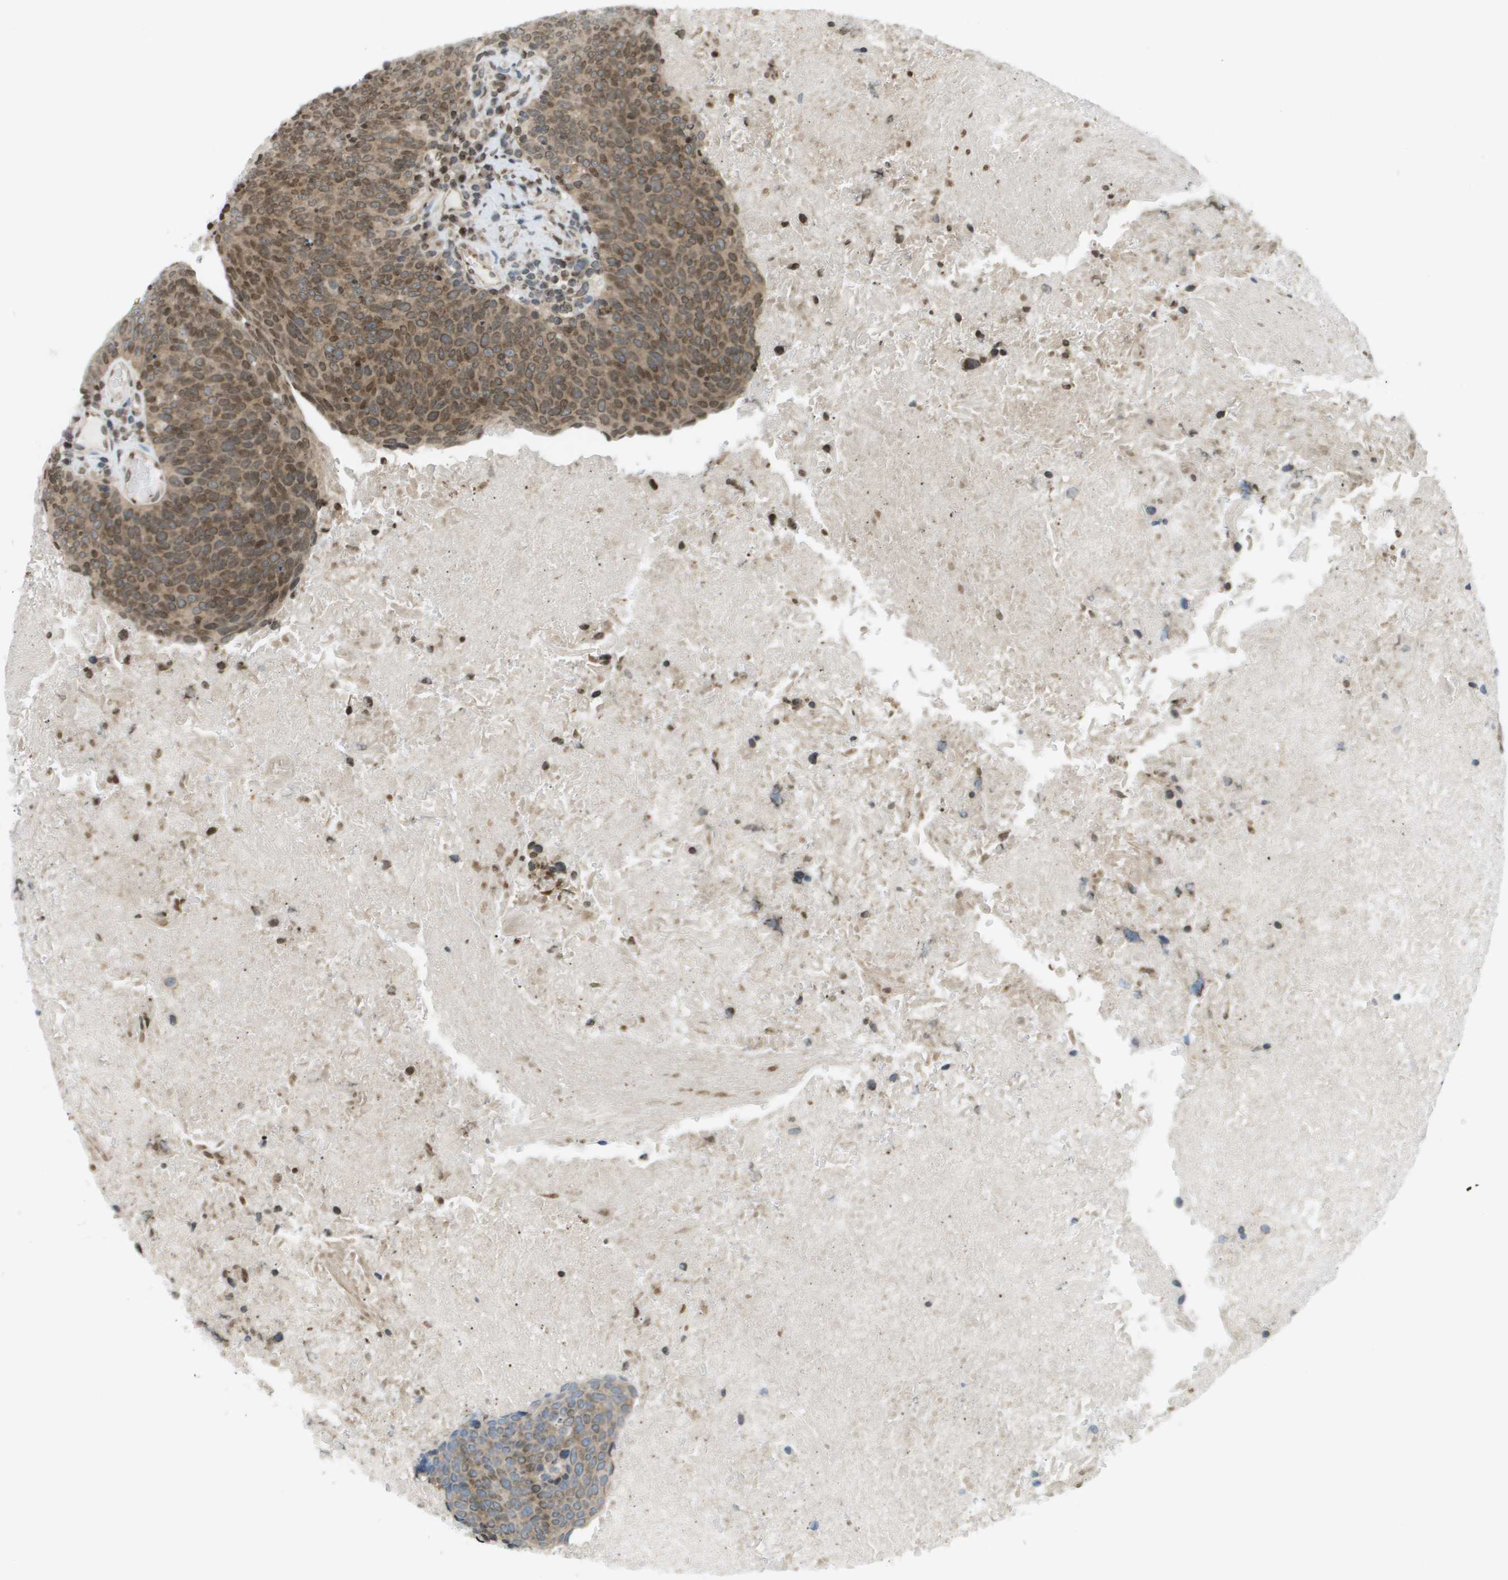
{"staining": {"intensity": "moderate", "quantity": ">75%", "location": "cytoplasmic/membranous,nuclear"}, "tissue": "head and neck cancer", "cell_type": "Tumor cells", "image_type": "cancer", "snomed": [{"axis": "morphology", "description": "Squamous cell carcinoma, NOS"}, {"axis": "morphology", "description": "Squamous cell carcinoma, metastatic, NOS"}, {"axis": "topography", "description": "Lymph node"}, {"axis": "topography", "description": "Head-Neck"}], "caption": "The image reveals staining of head and neck metastatic squamous cell carcinoma, revealing moderate cytoplasmic/membranous and nuclear protein positivity (brown color) within tumor cells.", "gene": "EVC", "patient": {"sex": "male", "age": 62}}